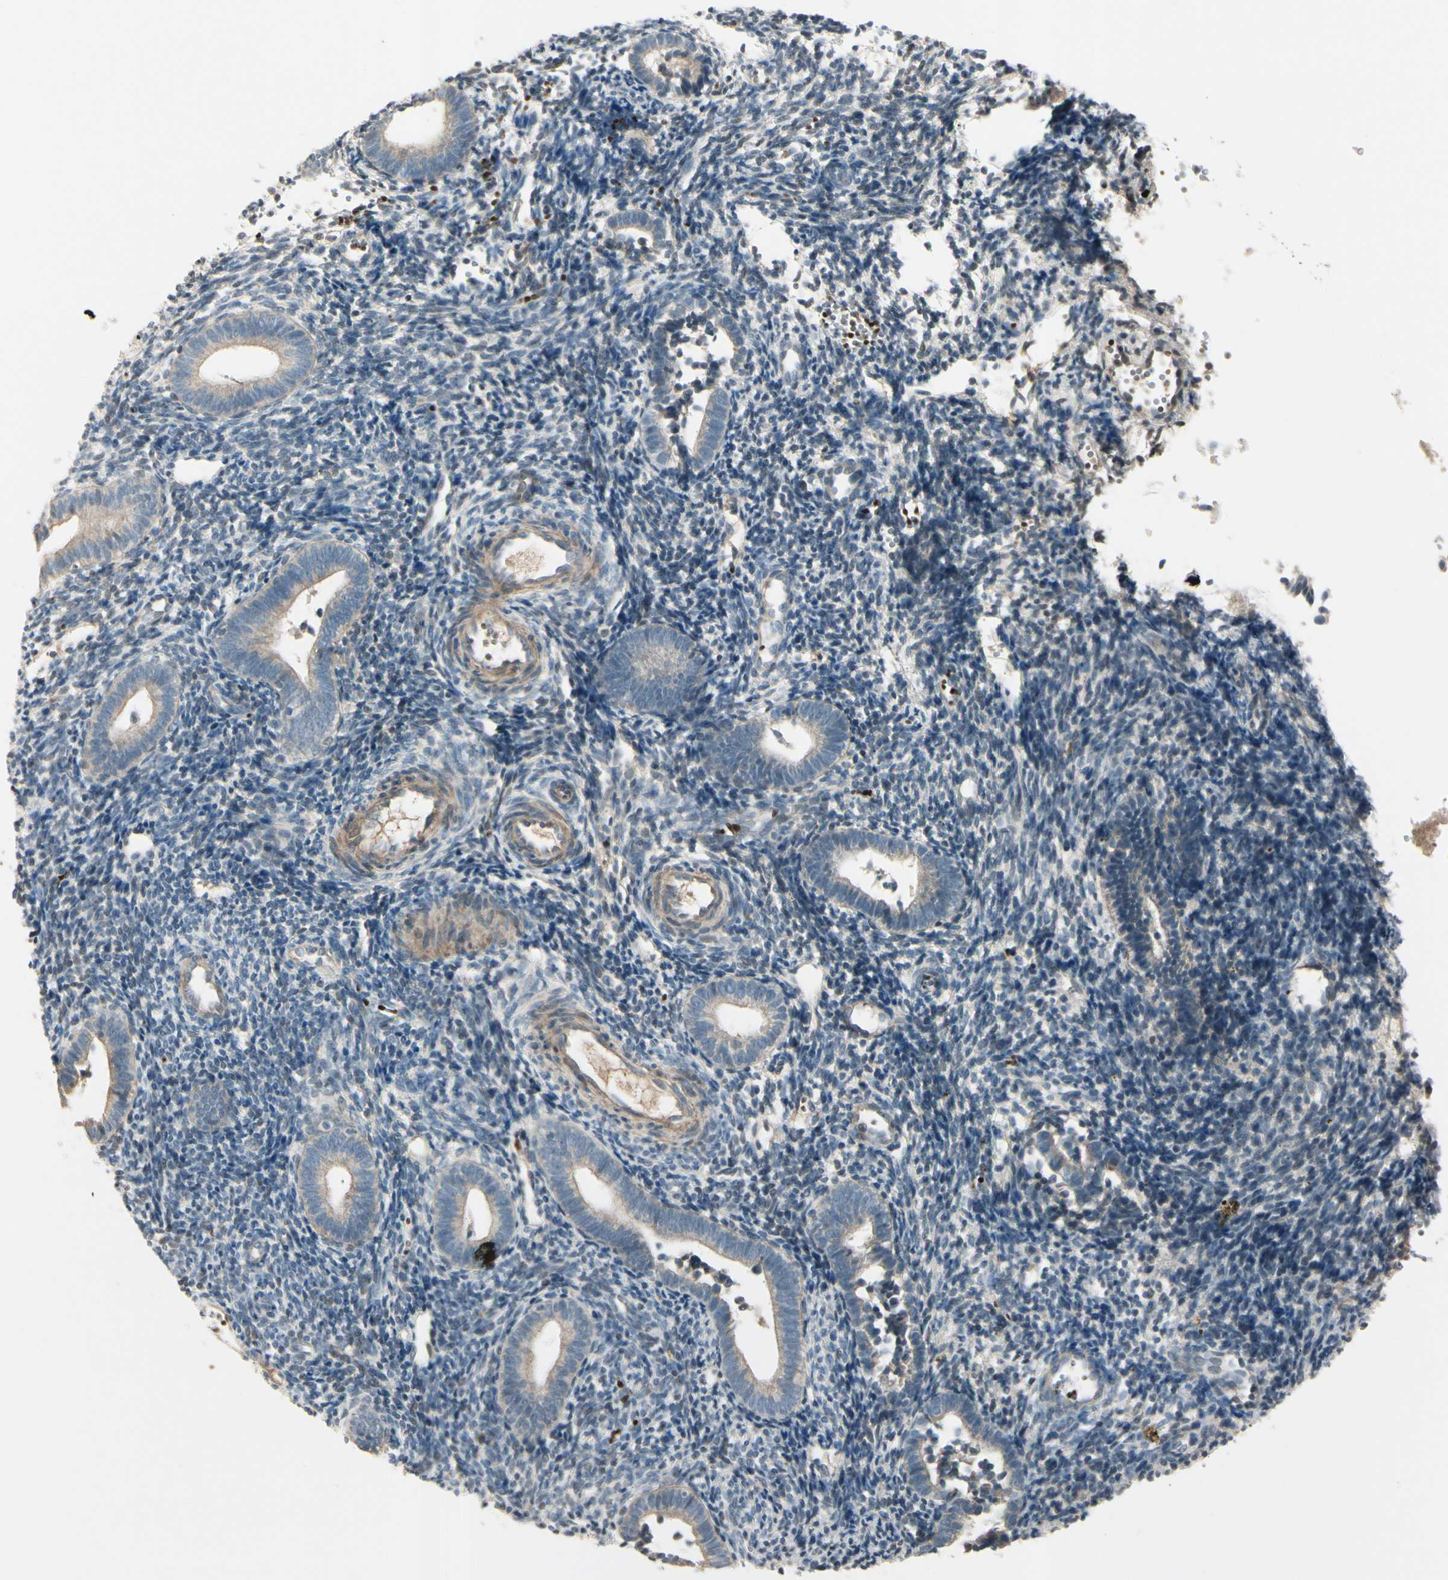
{"staining": {"intensity": "weak", "quantity": "<25%", "location": "cytoplasmic/membranous"}, "tissue": "endometrium", "cell_type": "Cells in endometrial stroma", "image_type": "normal", "snomed": [{"axis": "morphology", "description": "Normal tissue, NOS"}, {"axis": "topography", "description": "Uterus"}, {"axis": "topography", "description": "Endometrium"}], "caption": "Photomicrograph shows no protein positivity in cells in endometrial stroma of unremarkable endometrium.", "gene": "PPP3CB", "patient": {"sex": "female", "age": 33}}